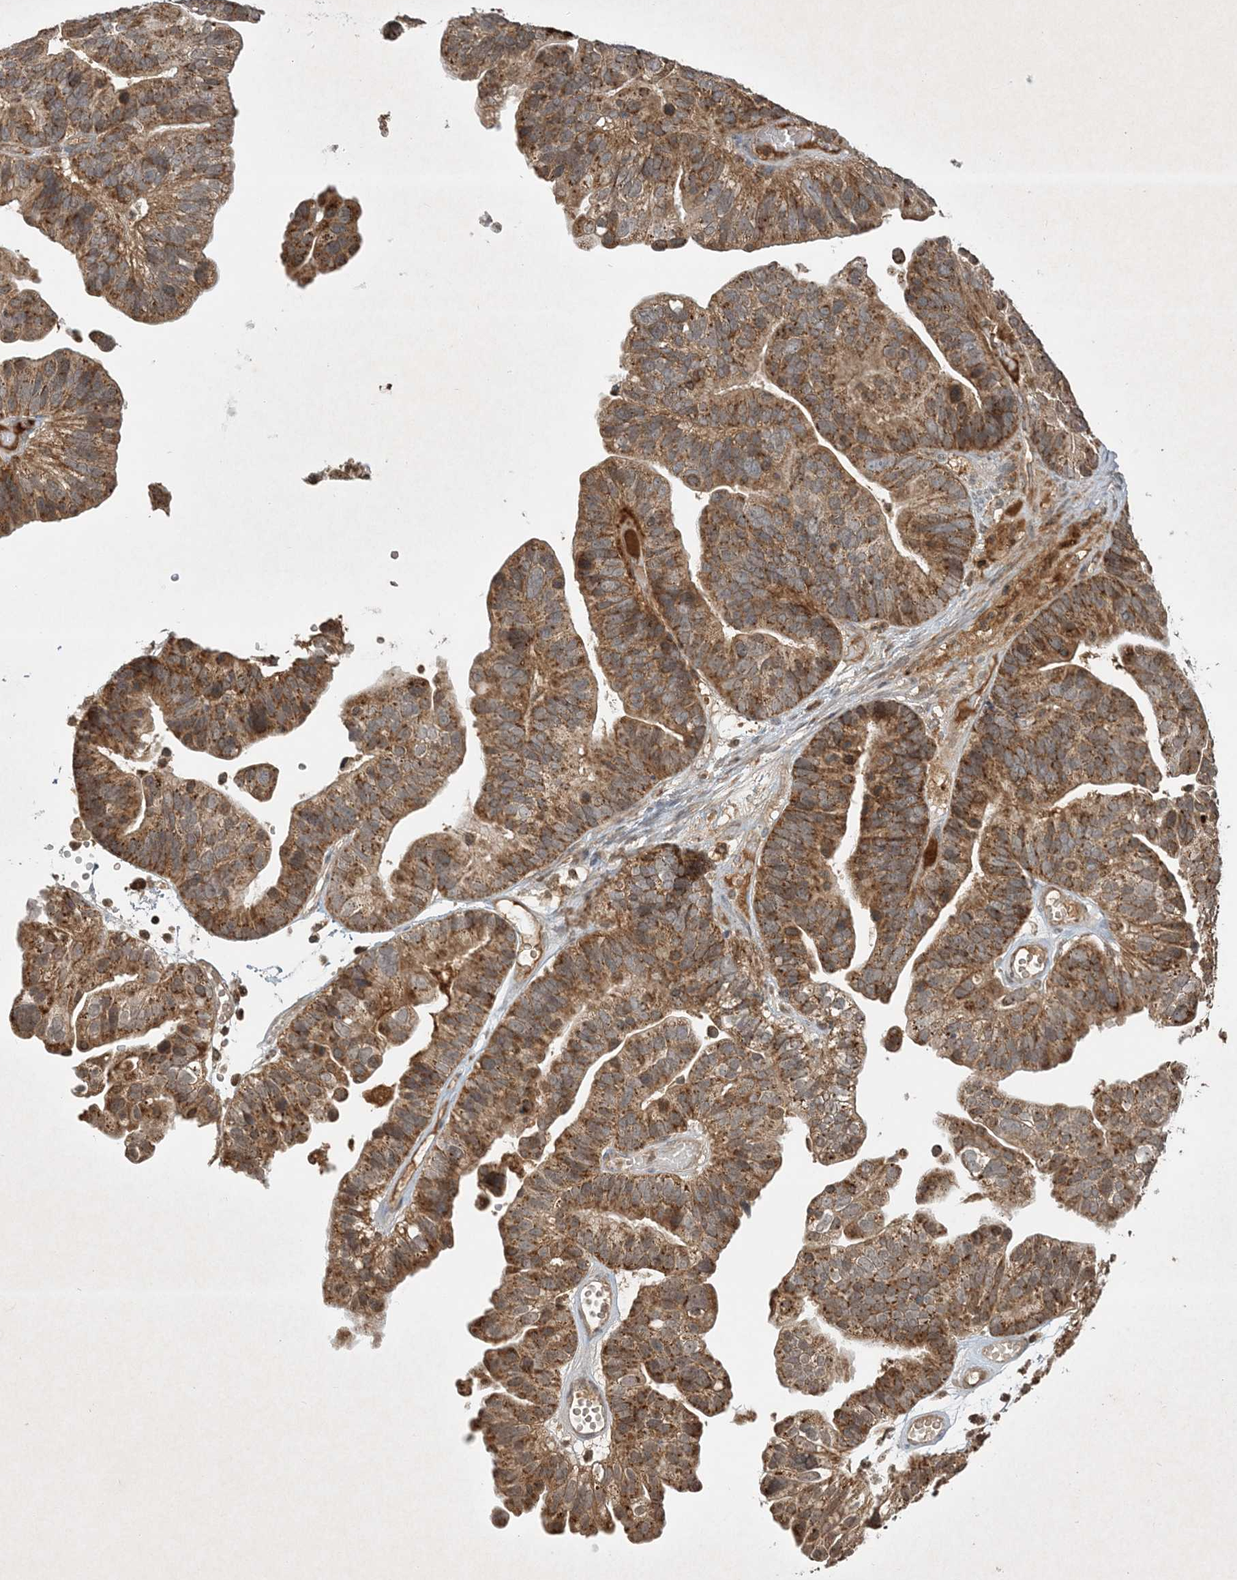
{"staining": {"intensity": "moderate", "quantity": ">75%", "location": "cytoplasmic/membranous"}, "tissue": "ovarian cancer", "cell_type": "Tumor cells", "image_type": "cancer", "snomed": [{"axis": "morphology", "description": "Cystadenocarcinoma, serous, NOS"}, {"axis": "topography", "description": "Ovary"}], "caption": "Moderate cytoplasmic/membranous expression is present in approximately >75% of tumor cells in serous cystadenocarcinoma (ovarian). (DAB (3,3'-diaminobenzidine) IHC with brightfield microscopy, high magnification).", "gene": "PLTP", "patient": {"sex": "female", "age": 56}}